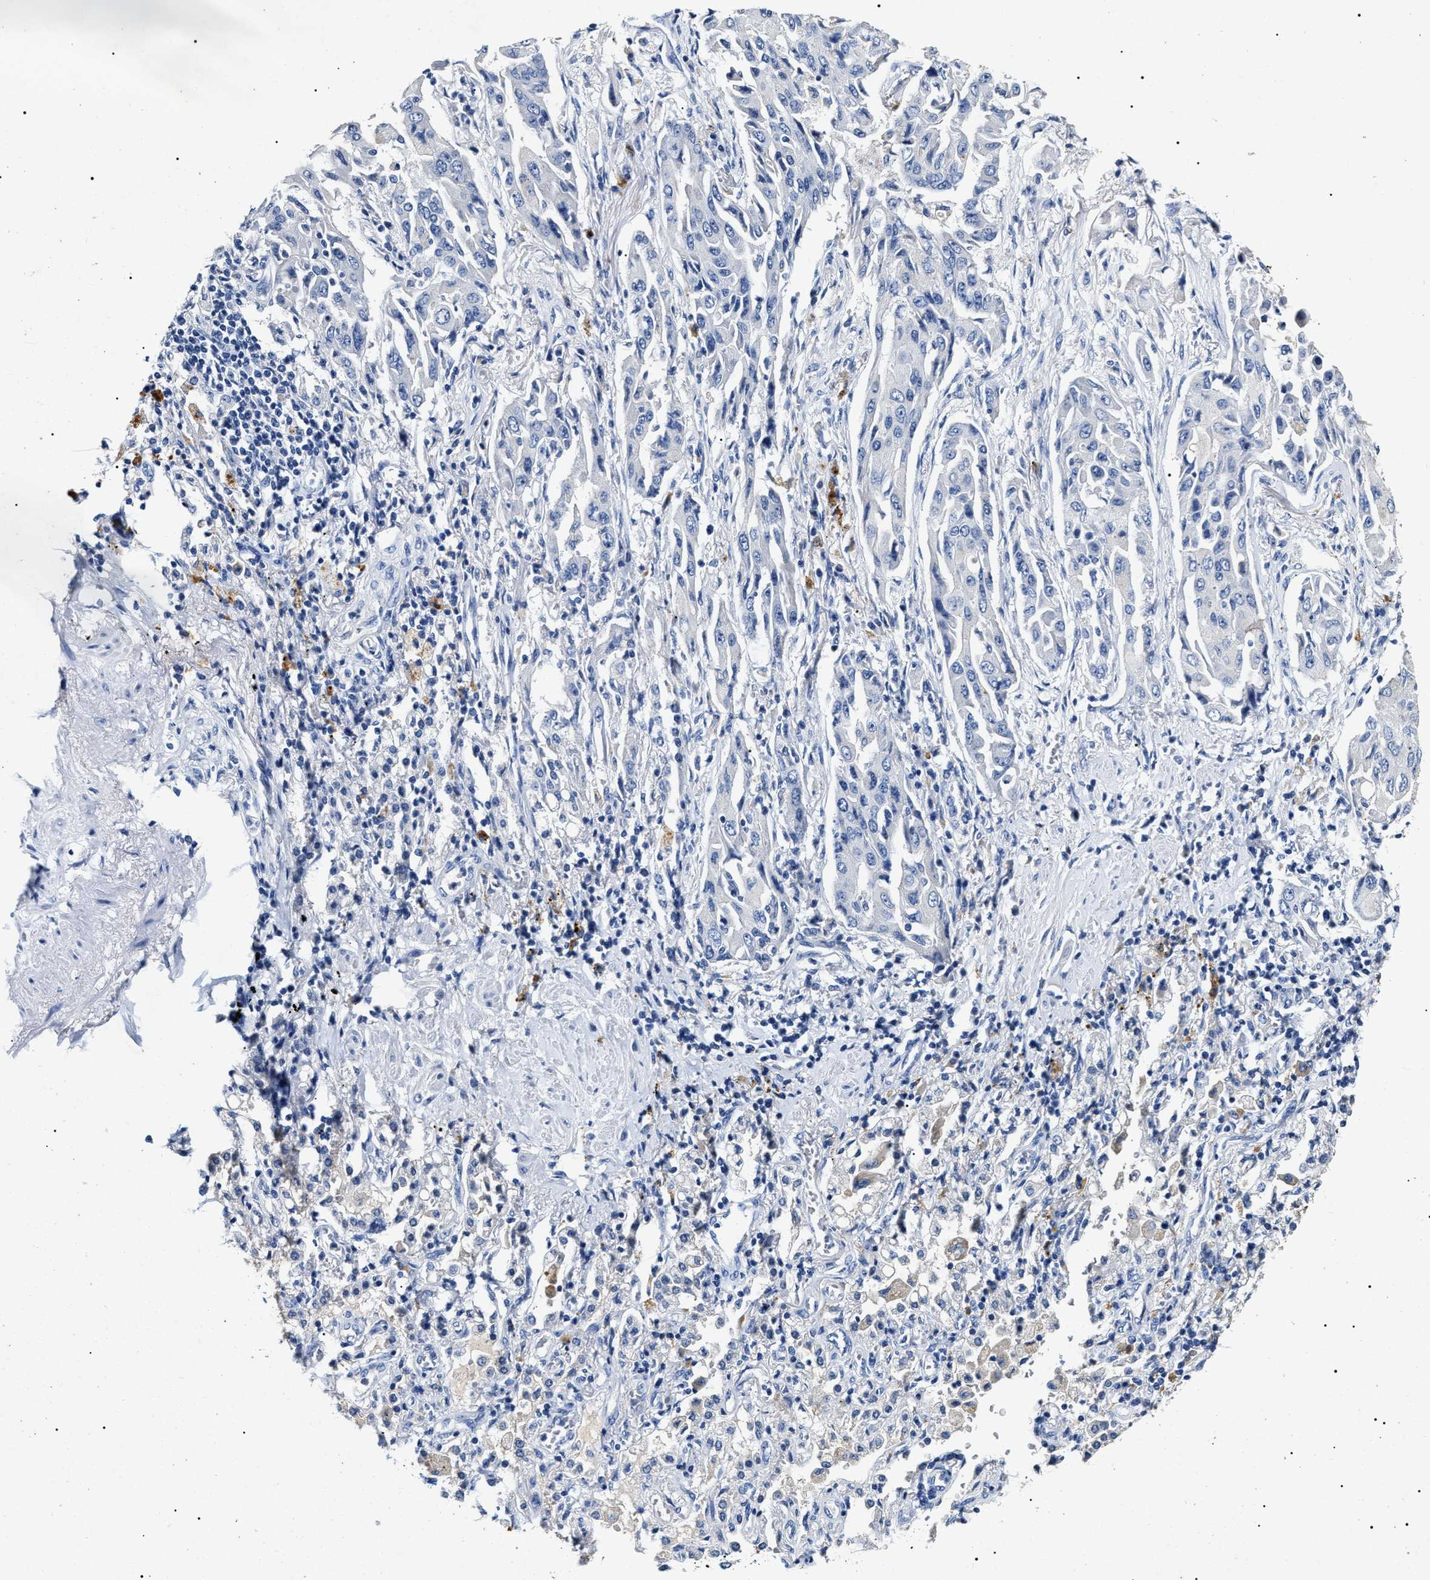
{"staining": {"intensity": "negative", "quantity": "none", "location": "none"}, "tissue": "lung cancer", "cell_type": "Tumor cells", "image_type": "cancer", "snomed": [{"axis": "morphology", "description": "Adenocarcinoma, NOS"}, {"axis": "topography", "description": "Lung"}], "caption": "Lung cancer was stained to show a protein in brown. There is no significant positivity in tumor cells.", "gene": "LRRC8E", "patient": {"sex": "female", "age": 65}}